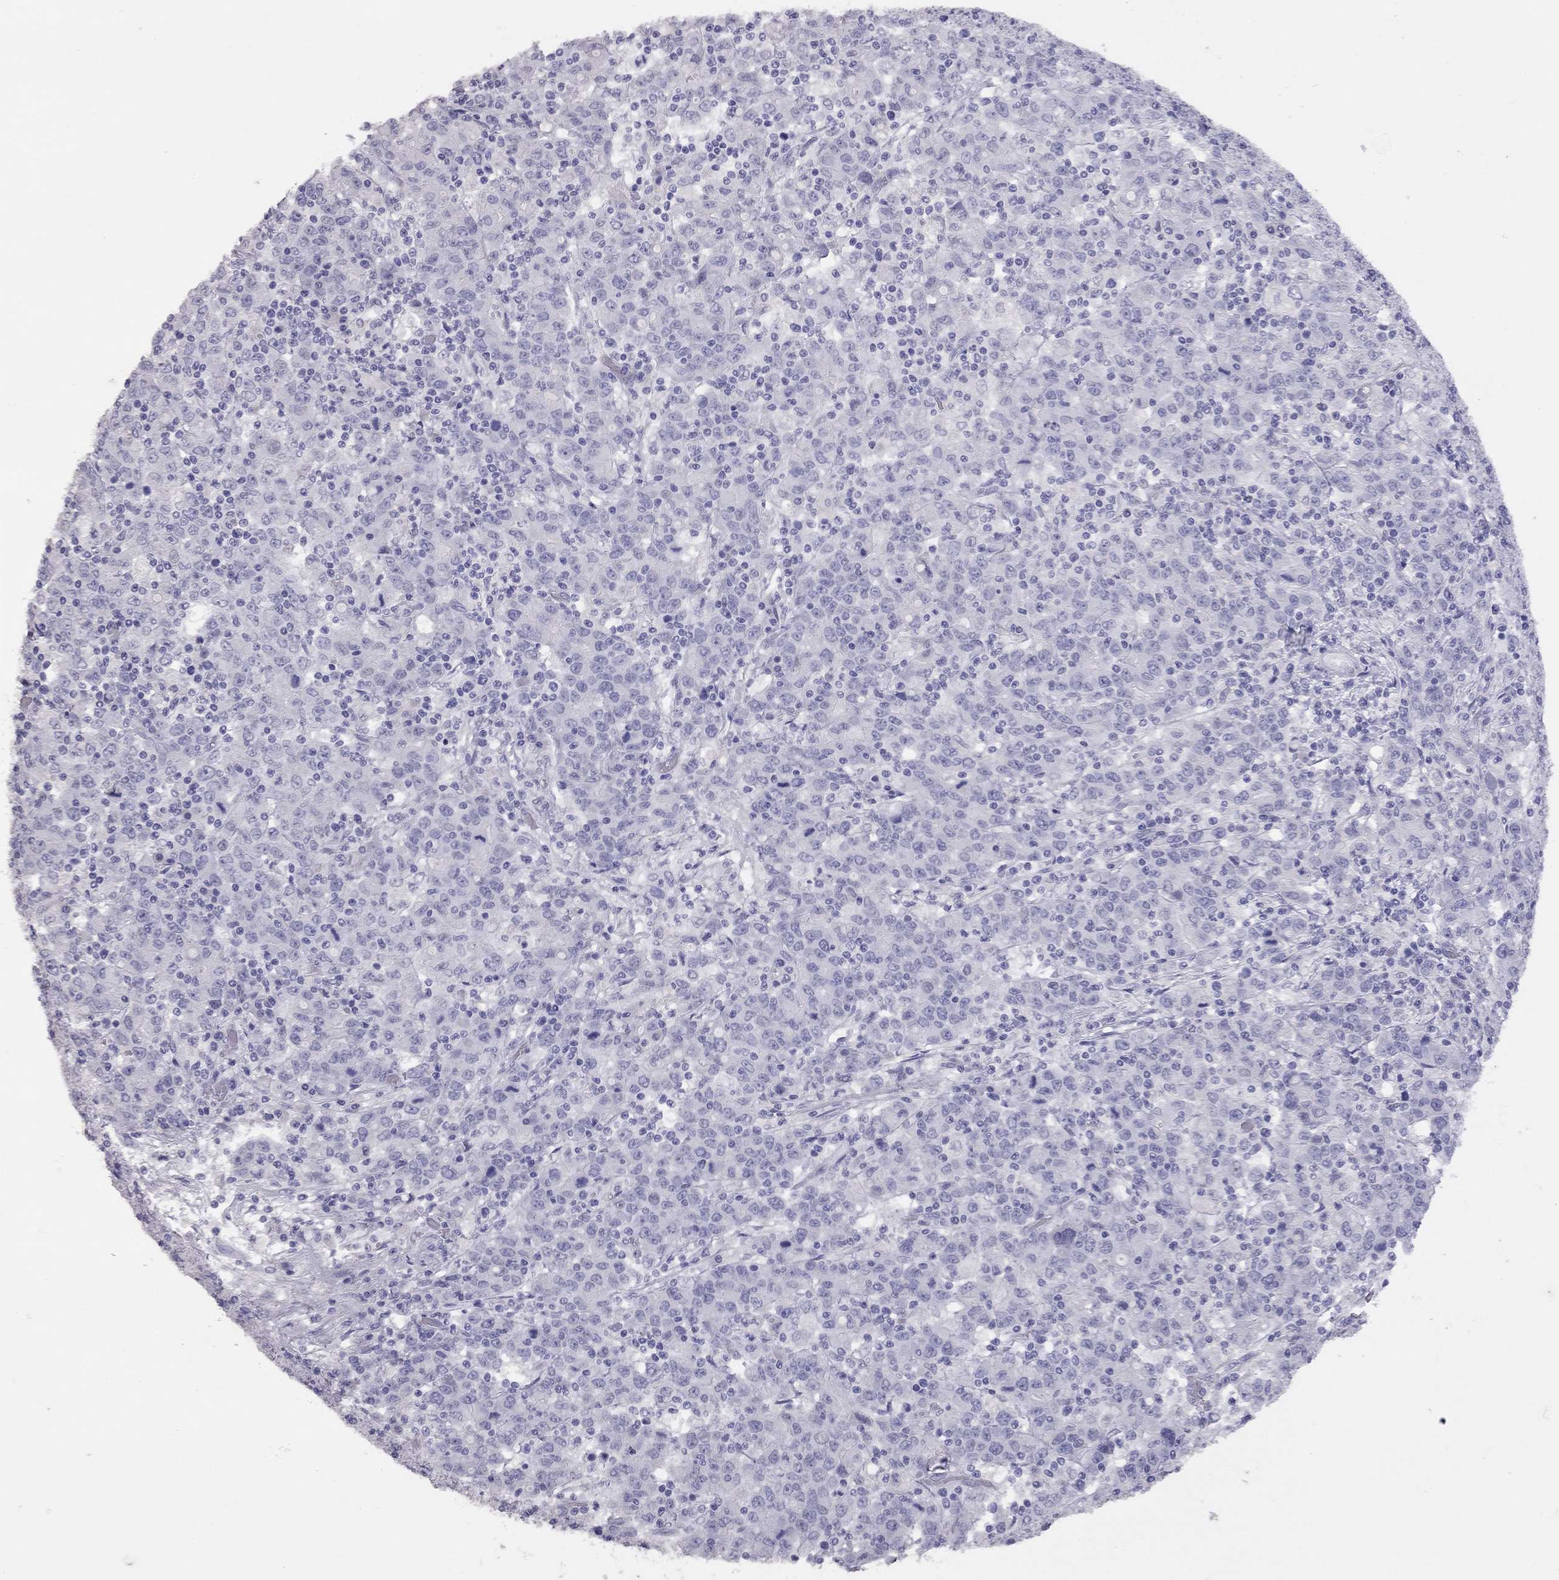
{"staining": {"intensity": "negative", "quantity": "none", "location": "none"}, "tissue": "stomach cancer", "cell_type": "Tumor cells", "image_type": "cancer", "snomed": [{"axis": "morphology", "description": "Adenocarcinoma, NOS"}, {"axis": "topography", "description": "Stomach, upper"}], "caption": "Protein analysis of stomach cancer (adenocarcinoma) demonstrates no significant expression in tumor cells. The staining is performed using DAB (3,3'-diaminobenzidine) brown chromogen with nuclei counter-stained in using hematoxylin.", "gene": "MUC16", "patient": {"sex": "male", "age": 69}}